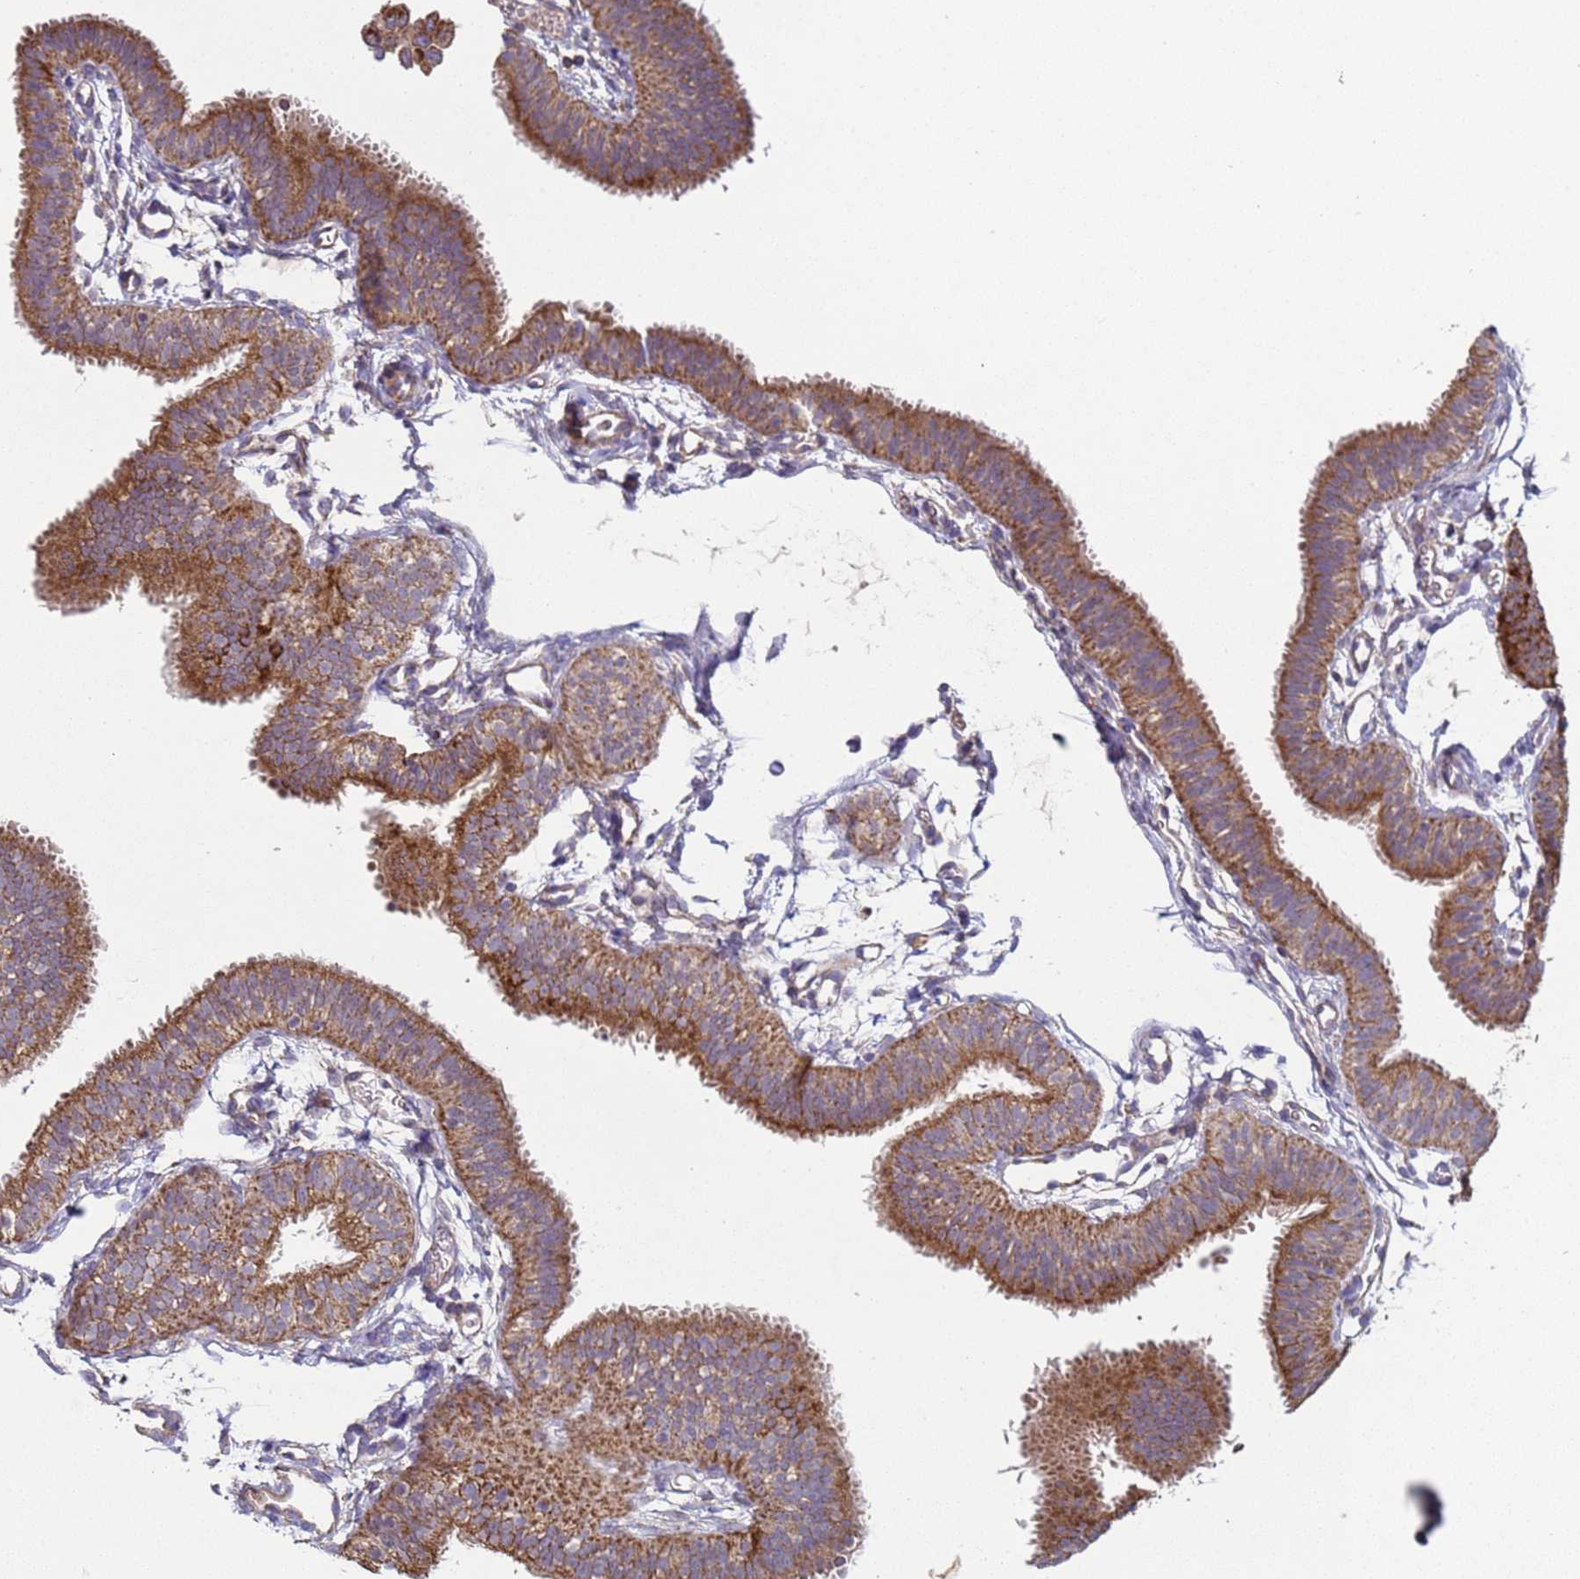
{"staining": {"intensity": "moderate", "quantity": ">75%", "location": "cytoplasmic/membranous"}, "tissue": "fallopian tube", "cell_type": "Glandular cells", "image_type": "normal", "snomed": [{"axis": "morphology", "description": "Normal tissue, NOS"}, {"axis": "topography", "description": "Fallopian tube"}], "caption": "This image demonstrates IHC staining of unremarkable fallopian tube, with medium moderate cytoplasmic/membranous positivity in about >75% of glandular cells.", "gene": "FBXO33", "patient": {"sex": "female", "age": 35}}